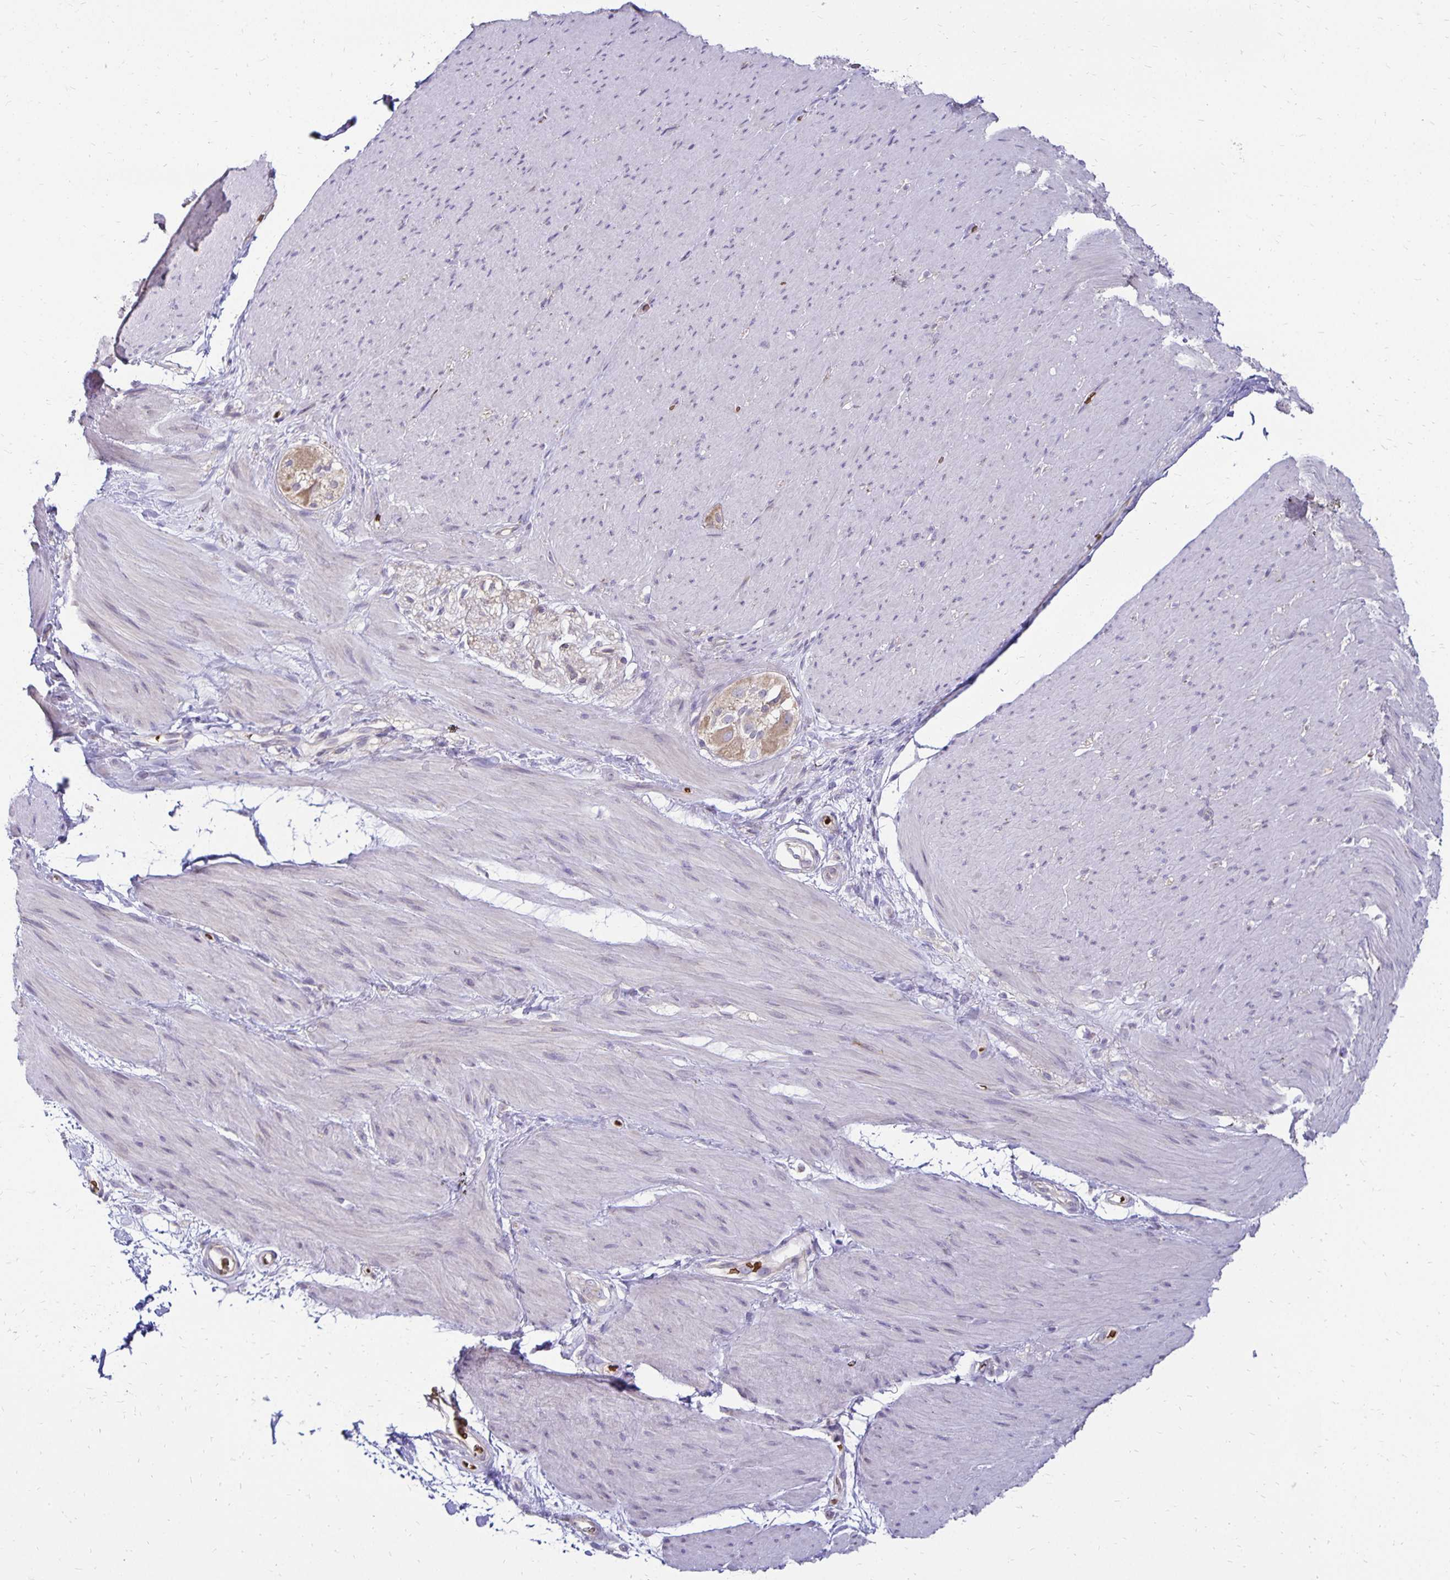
{"staining": {"intensity": "negative", "quantity": "none", "location": "none"}, "tissue": "smooth muscle", "cell_type": "Smooth muscle cells", "image_type": "normal", "snomed": [{"axis": "morphology", "description": "Normal tissue, NOS"}, {"axis": "topography", "description": "Smooth muscle"}, {"axis": "topography", "description": "Rectum"}], "caption": "Immunohistochemistry histopathology image of benign human smooth muscle stained for a protein (brown), which displays no staining in smooth muscle cells. (DAB IHC visualized using brightfield microscopy, high magnification).", "gene": "FN3K", "patient": {"sex": "male", "age": 53}}